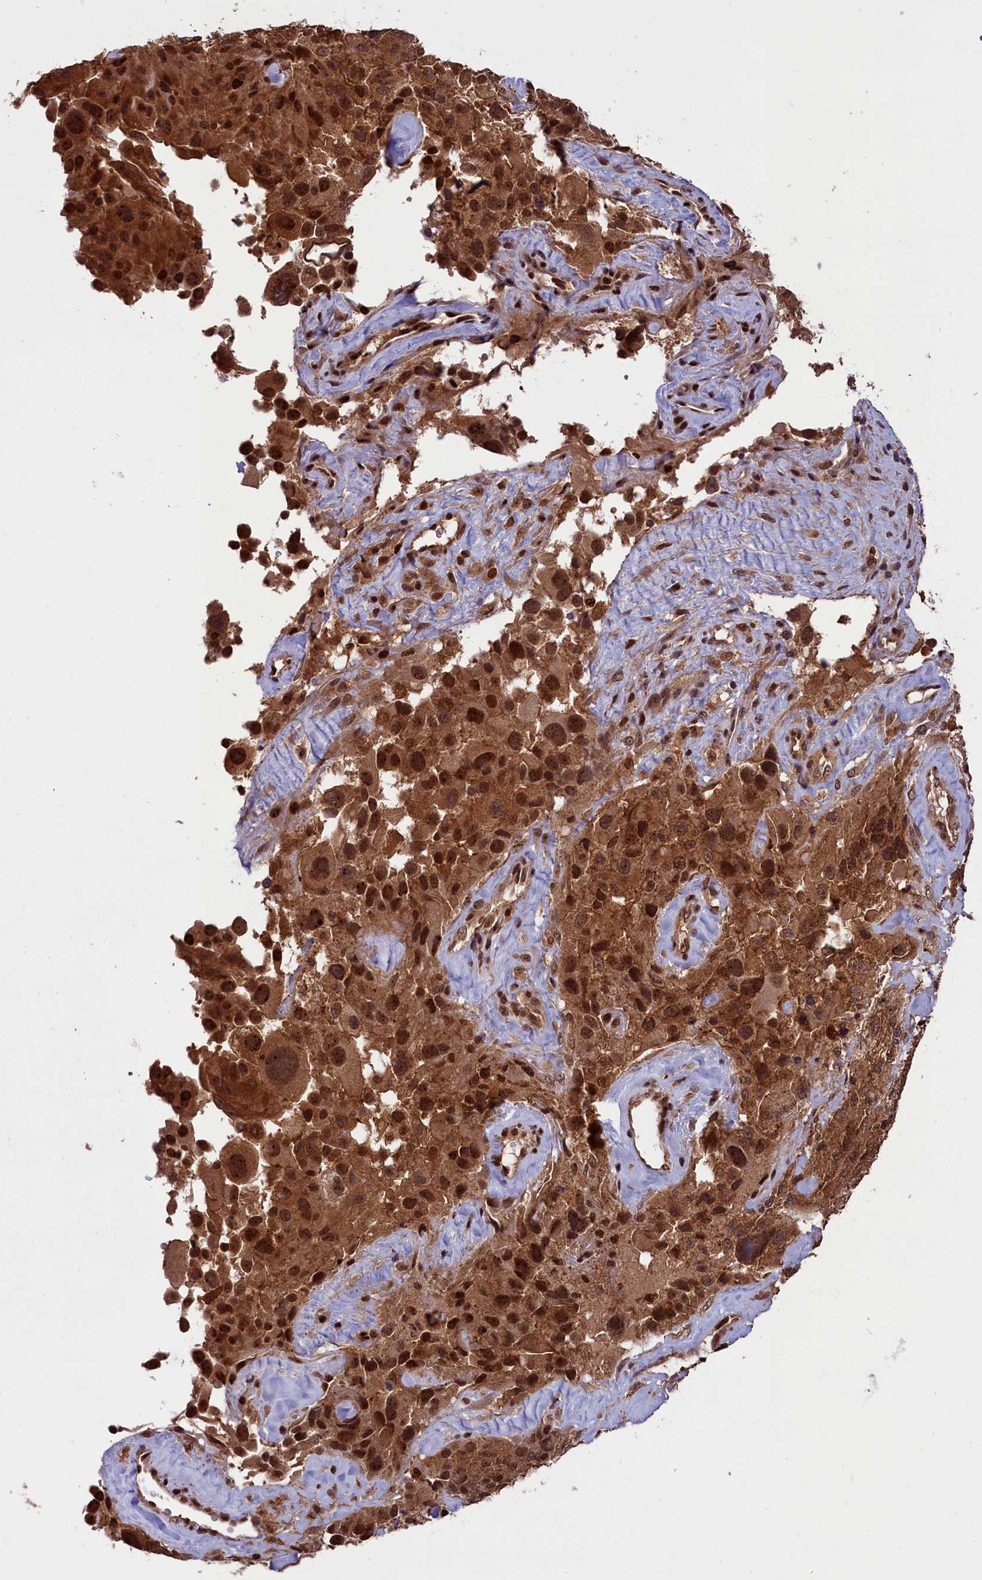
{"staining": {"intensity": "strong", "quantity": ">75%", "location": "cytoplasmic/membranous,nuclear"}, "tissue": "melanoma", "cell_type": "Tumor cells", "image_type": "cancer", "snomed": [{"axis": "morphology", "description": "Malignant melanoma, Metastatic site"}, {"axis": "topography", "description": "Lymph node"}], "caption": "Immunohistochemical staining of human melanoma displays high levels of strong cytoplasmic/membranous and nuclear protein expression in approximately >75% of tumor cells.", "gene": "IST1", "patient": {"sex": "male", "age": 62}}